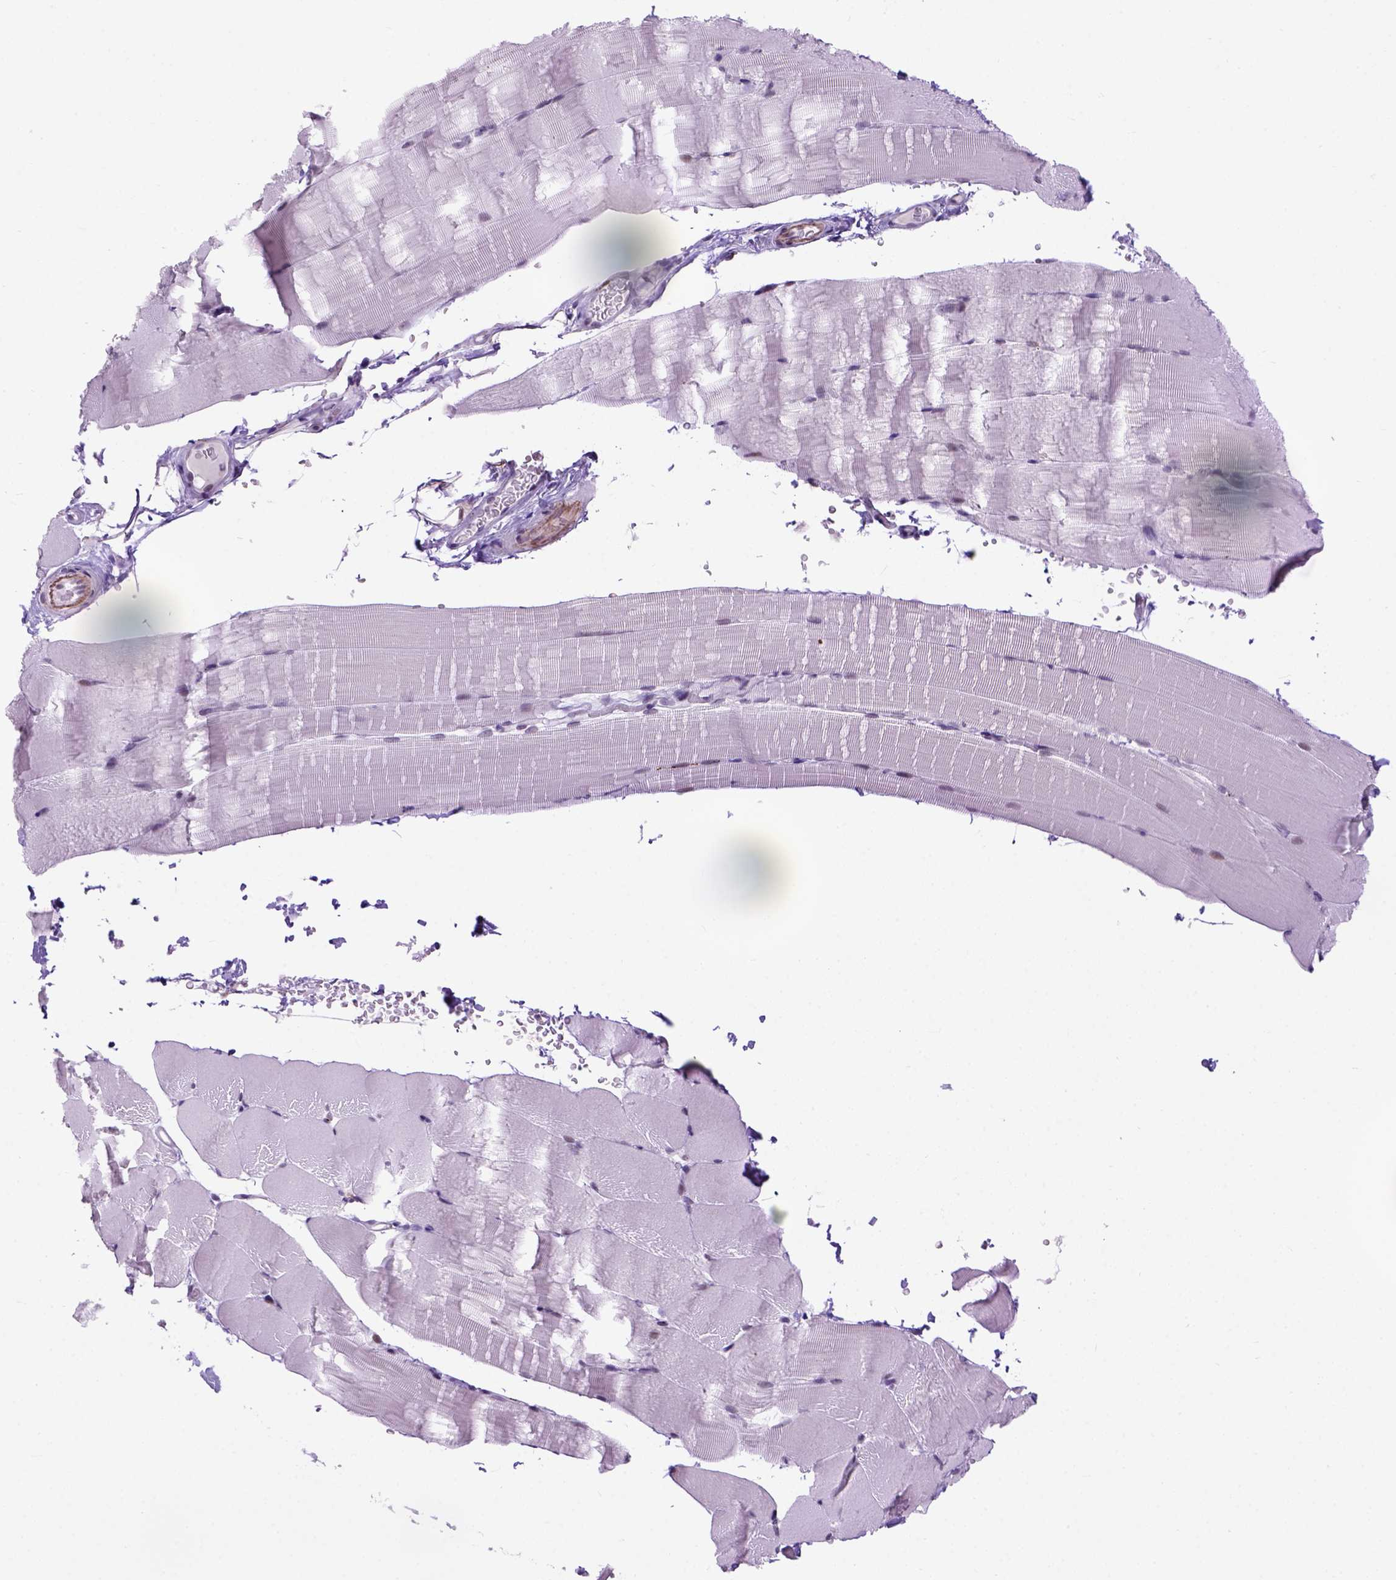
{"staining": {"intensity": "weak", "quantity": "<25%", "location": "nuclear"}, "tissue": "skeletal muscle", "cell_type": "Myocytes", "image_type": "normal", "snomed": [{"axis": "morphology", "description": "Normal tissue, NOS"}, {"axis": "topography", "description": "Skeletal muscle"}], "caption": "A high-resolution image shows immunohistochemistry staining of normal skeletal muscle, which shows no significant expression in myocytes.", "gene": "TBPL1", "patient": {"sex": "female", "age": 37}}